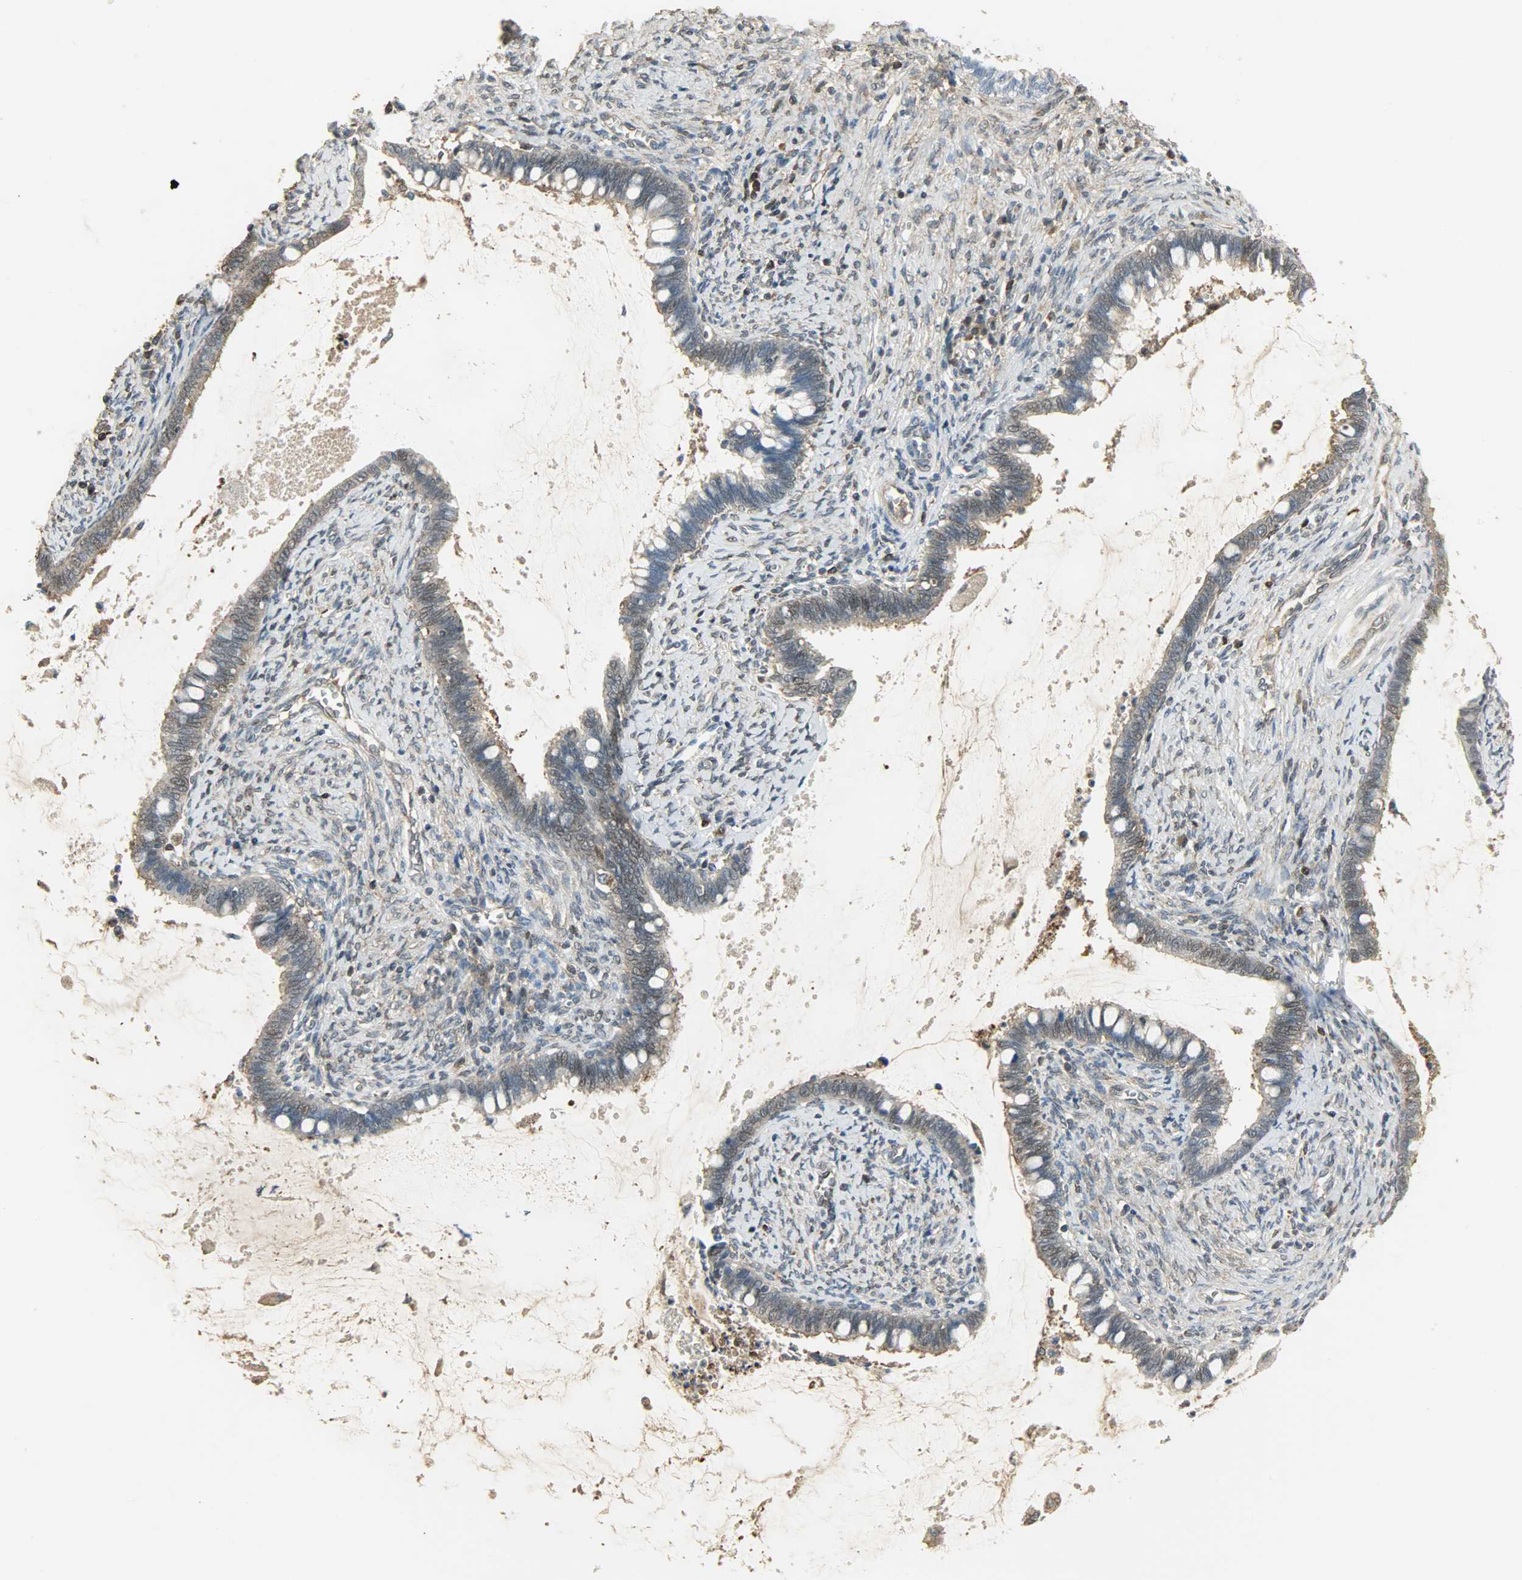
{"staining": {"intensity": "weak", "quantity": "25%-75%", "location": "cytoplasmic/membranous,nuclear"}, "tissue": "cervical cancer", "cell_type": "Tumor cells", "image_type": "cancer", "snomed": [{"axis": "morphology", "description": "Adenocarcinoma, NOS"}, {"axis": "topography", "description": "Cervix"}], "caption": "IHC staining of cervical adenocarcinoma, which shows low levels of weak cytoplasmic/membranous and nuclear staining in approximately 25%-75% of tumor cells indicating weak cytoplasmic/membranous and nuclear protein positivity. The staining was performed using DAB (brown) for protein detection and nuclei were counterstained in hematoxylin (blue).", "gene": "LDHB", "patient": {"sex": "female", "age": 44}}